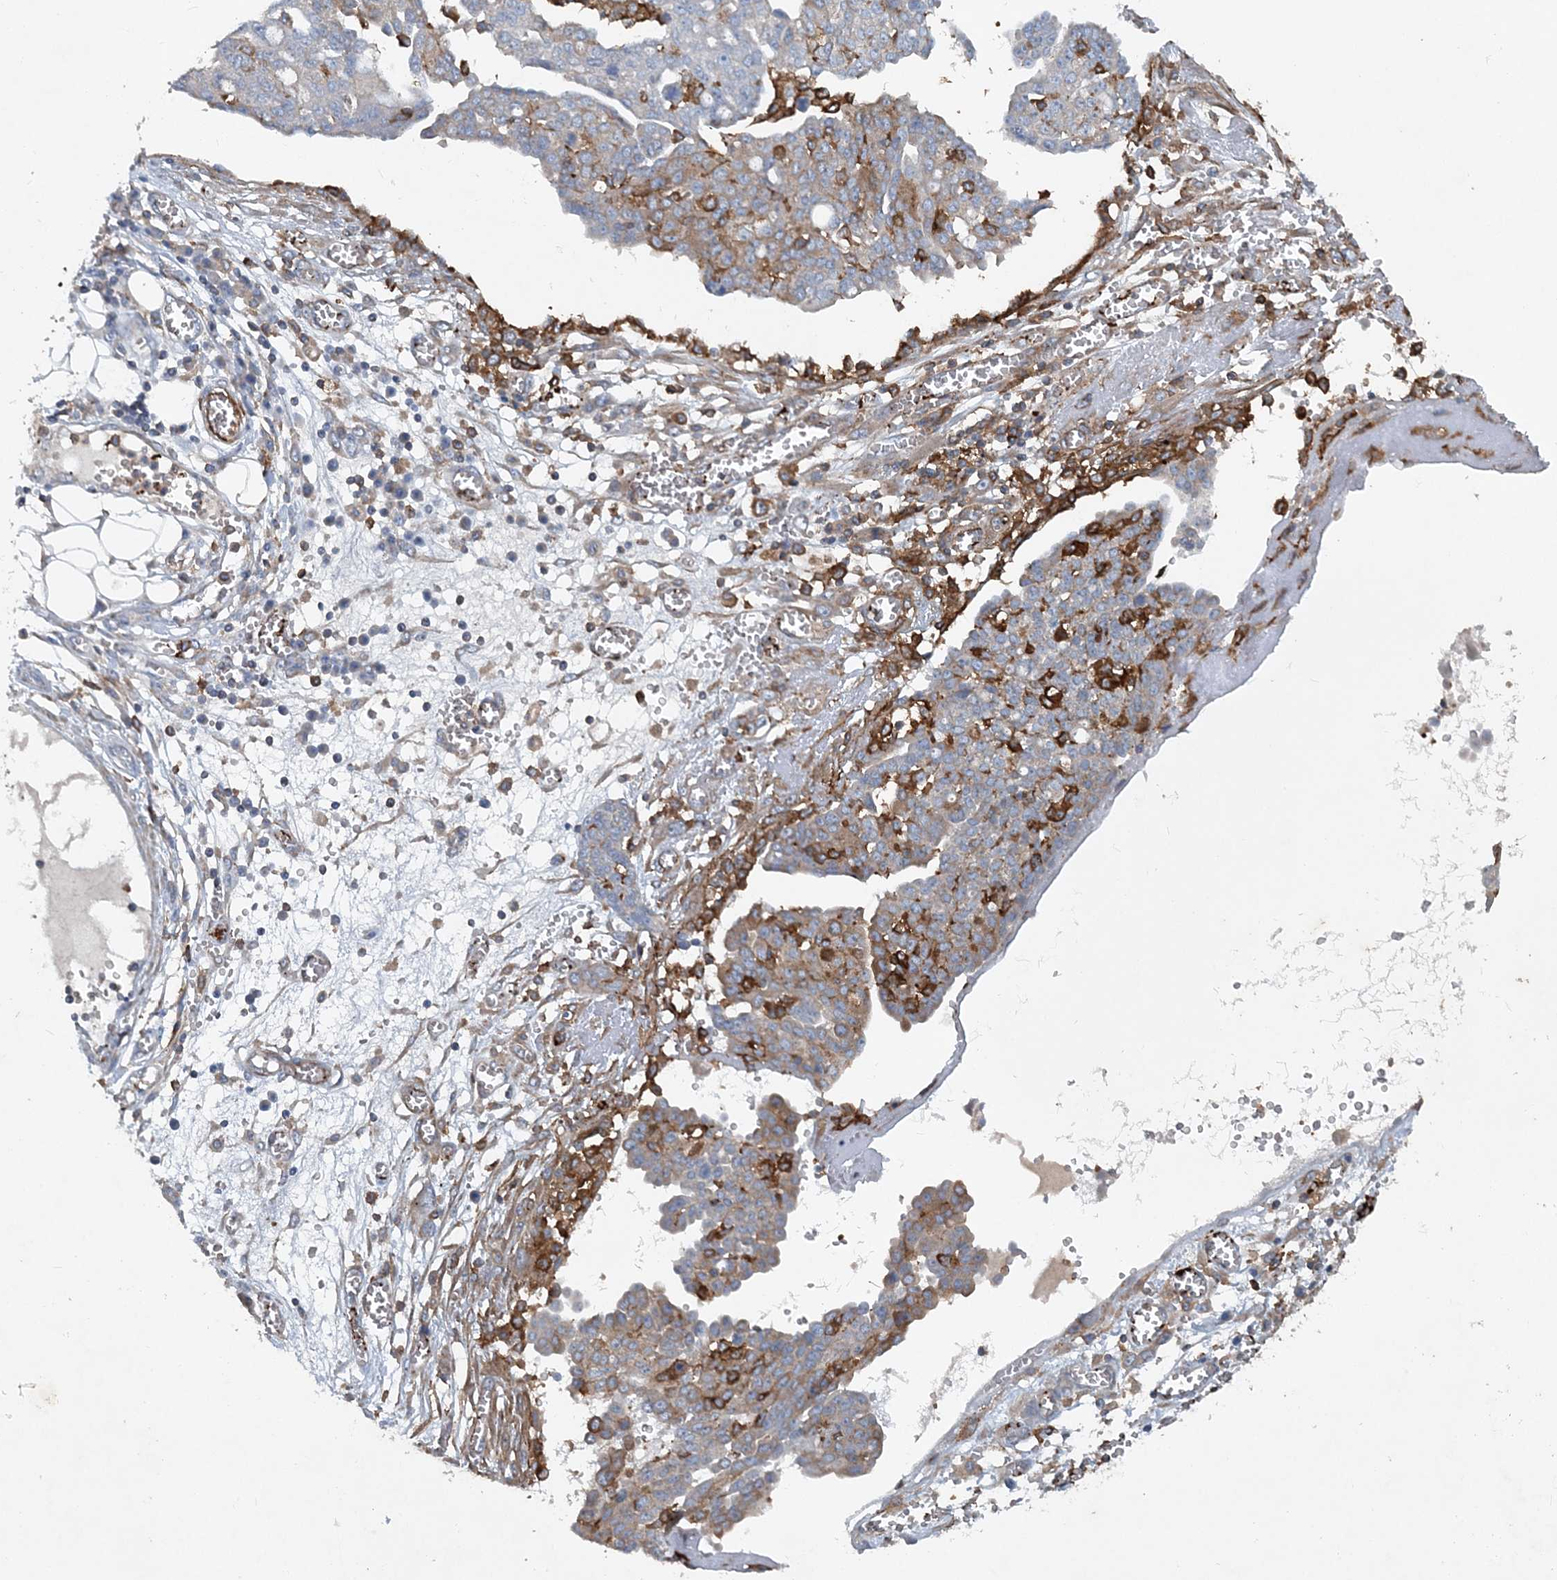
{"staining": {"intensity": "moderate", "quantity": "<25%", "location": "cytoplasmic/membranous"}, "tissue": "ovarian cancer", "cell_type": "Tumor cells", "image_type": "cancer", "snomed": [{"axis": "morphology", "description": "Cystadenocarcinoma, serous, NOS"}, {"axis": "topography", "description": "Soft tissue"}, {"axis": "topography", "description": "Ovary"}], "caption": "Protein analysis of ovarian serous cystadenocarcinoma tissue shows moderate cytoplasmic/membranous expression in about <25% of tumor cells.", "gene": "DGUOK", "patient": {"sex": "female", "age": 57}}